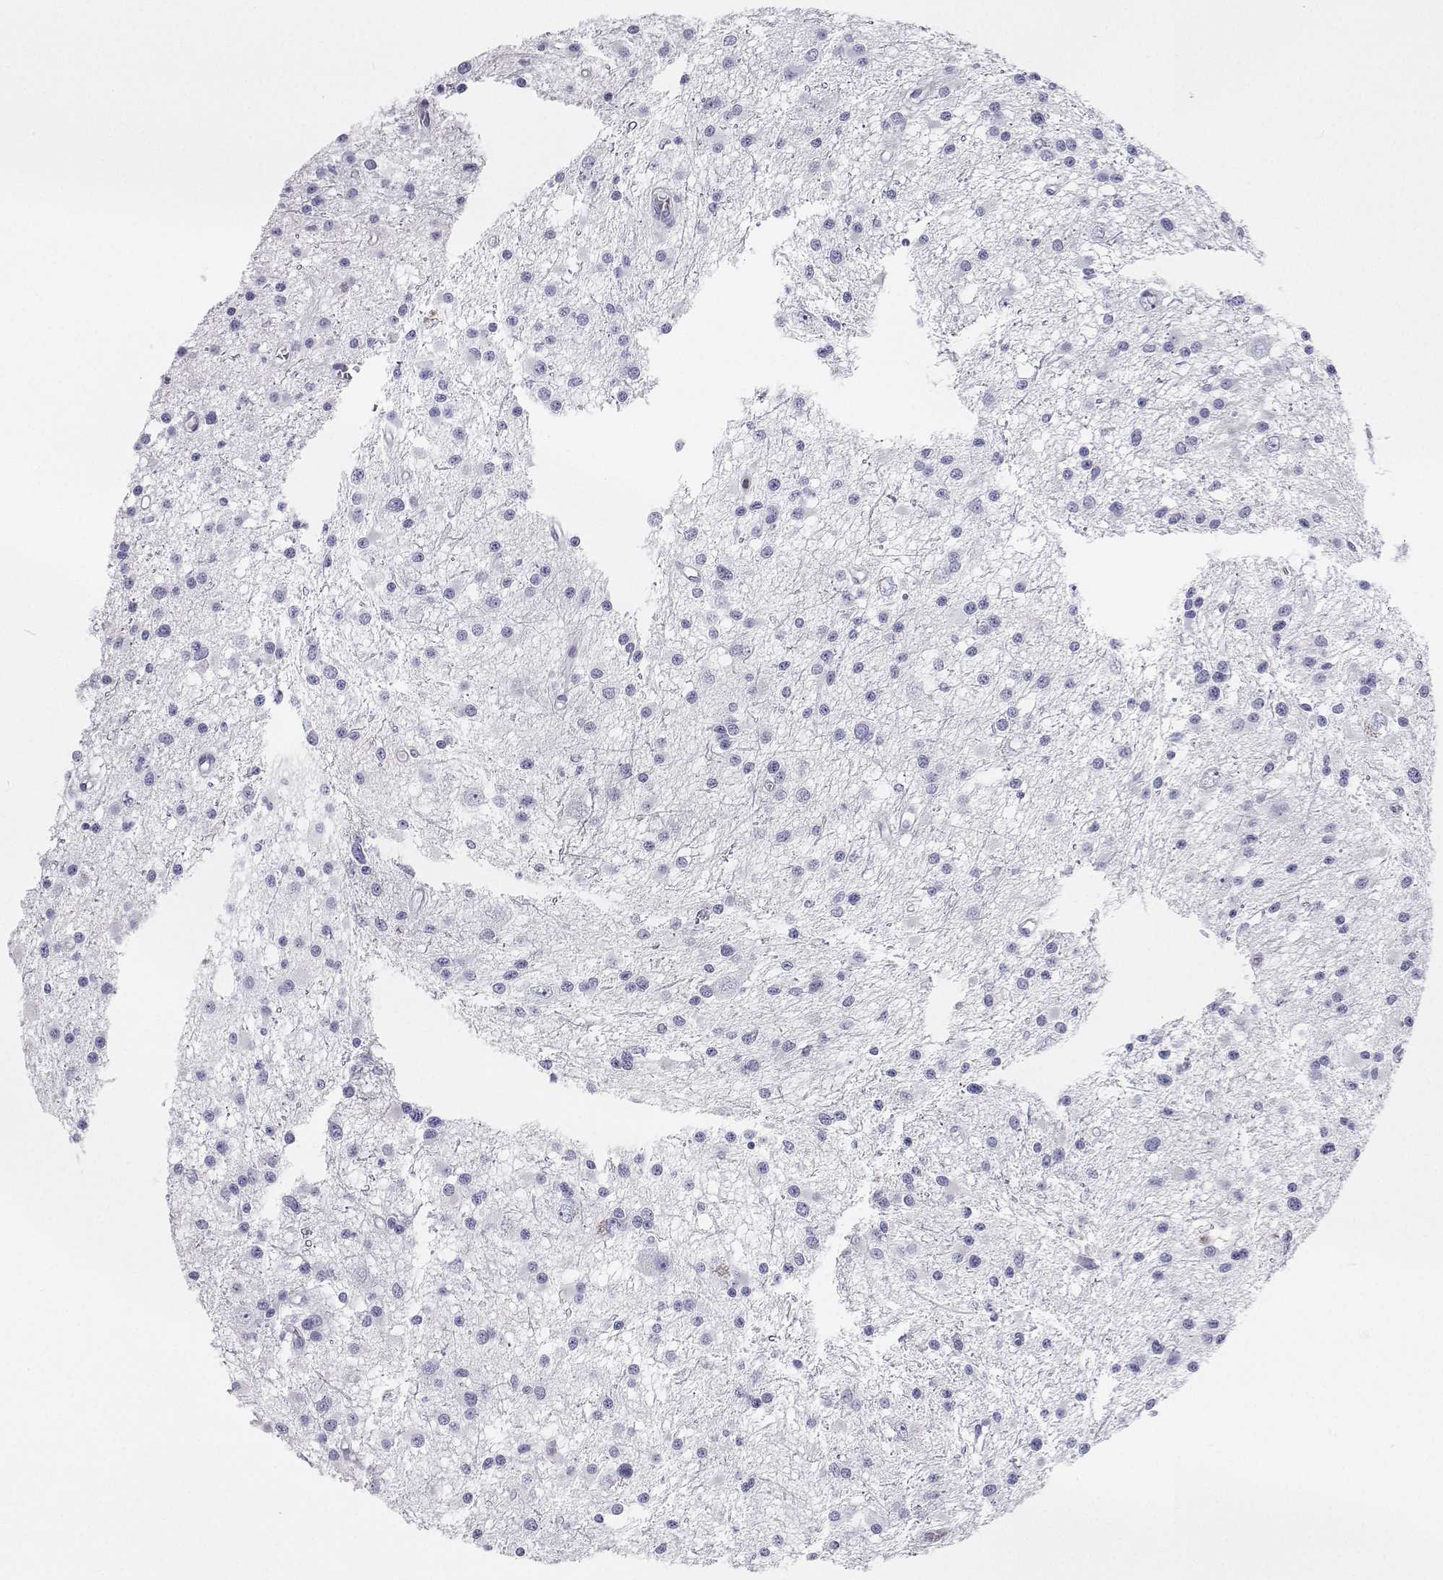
{"staining": {"intensity": "negative", "quantity": "none", "location": "none"}, "tissue": "glioma", "cell_type": "Tumor cells", "image_type": "cancer", "snomed": [{"axis": "morphology", "description": "Glioma, malignant, High grade"}, {"axis": "topography", "description": "Brain"}], "caption": "Immunohistochemistry micrograph of neoplastic tissue: human malignant high-grade glioma stained with DAB (3,3'-diaminobenzidine) exhibits no significant protein positivity in tumor cells.", "gene": "SFTPB", "patient": {"sex": "male", "age": 54}}